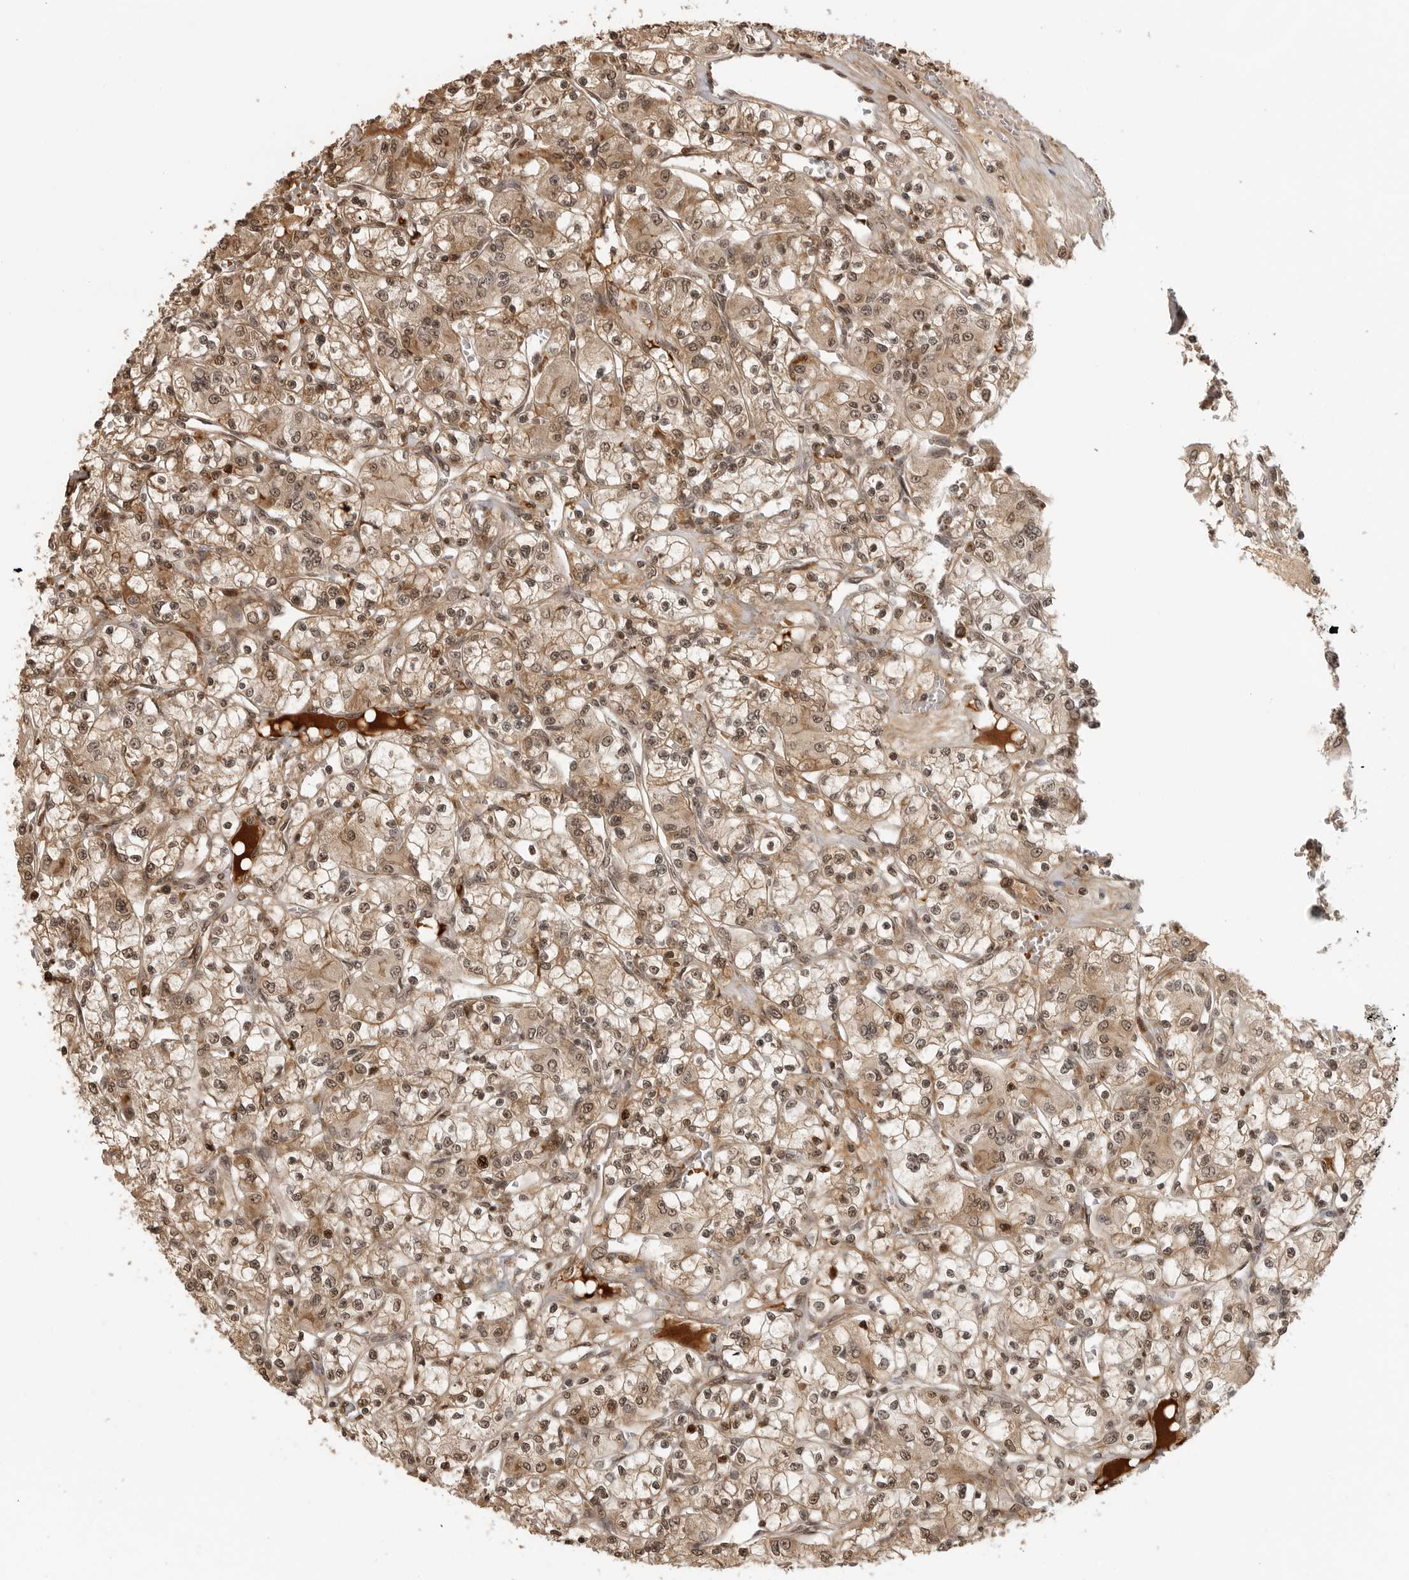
{"staining": {"intensity": "moderate", "quantity": ">75%", "location": "cytoplasmic/membranous,nuclear"}, "tissue": "renal cancer", "cell_type": "Tumor cells", "image_type": "cancer", "snomed": [{"axis": "morphology", "description": "Adenocarcinoma, NOS"}, {"axis": "topography", "description": "Kidney"}], "caption": "DAB immunohistochemical staining of human renal cancer exhibits moderate cytoplasmic/membranous and nuclear protein positivity in about >75% of tumor cells.", "gene": "CLOCK", "patient": {"sex": "female", "age": 59}}